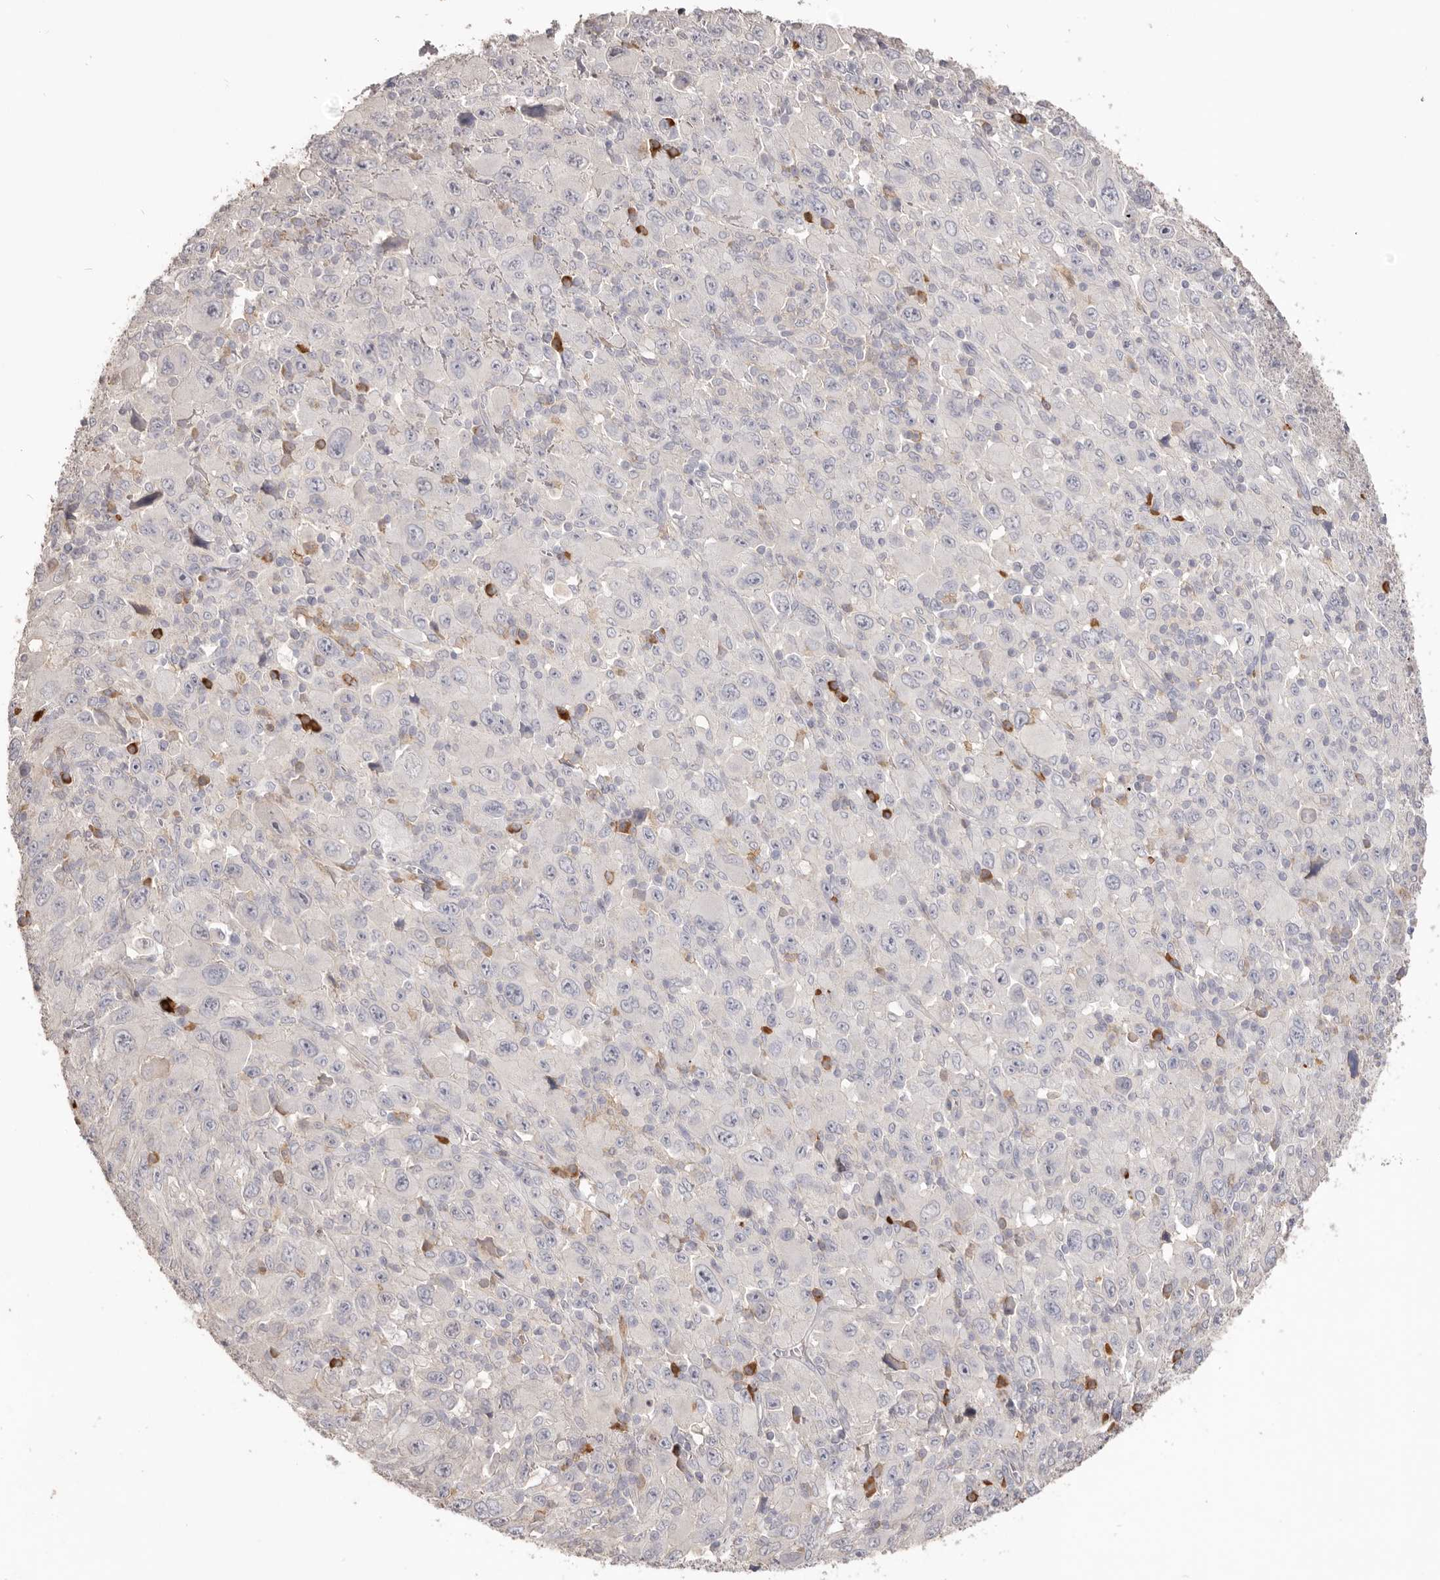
{"staining": {"intensity": "negative", "quantity": "none", "location": "none"}, "tissue": "melanoma", "cell_type": "Tumor cells", "image_type": "cancer", "snomed": [{"axis": "morphology", "description": "Malignant melanoma, Metastatic site"}, {"axis": "topography", "description": "Skin"}], "caption": "Immunohistochemistry (IHC) of melanoma displays no staining in tumor cells.", "gene": "HCAR2", "patient": {"sex": "female", "age": 56}}